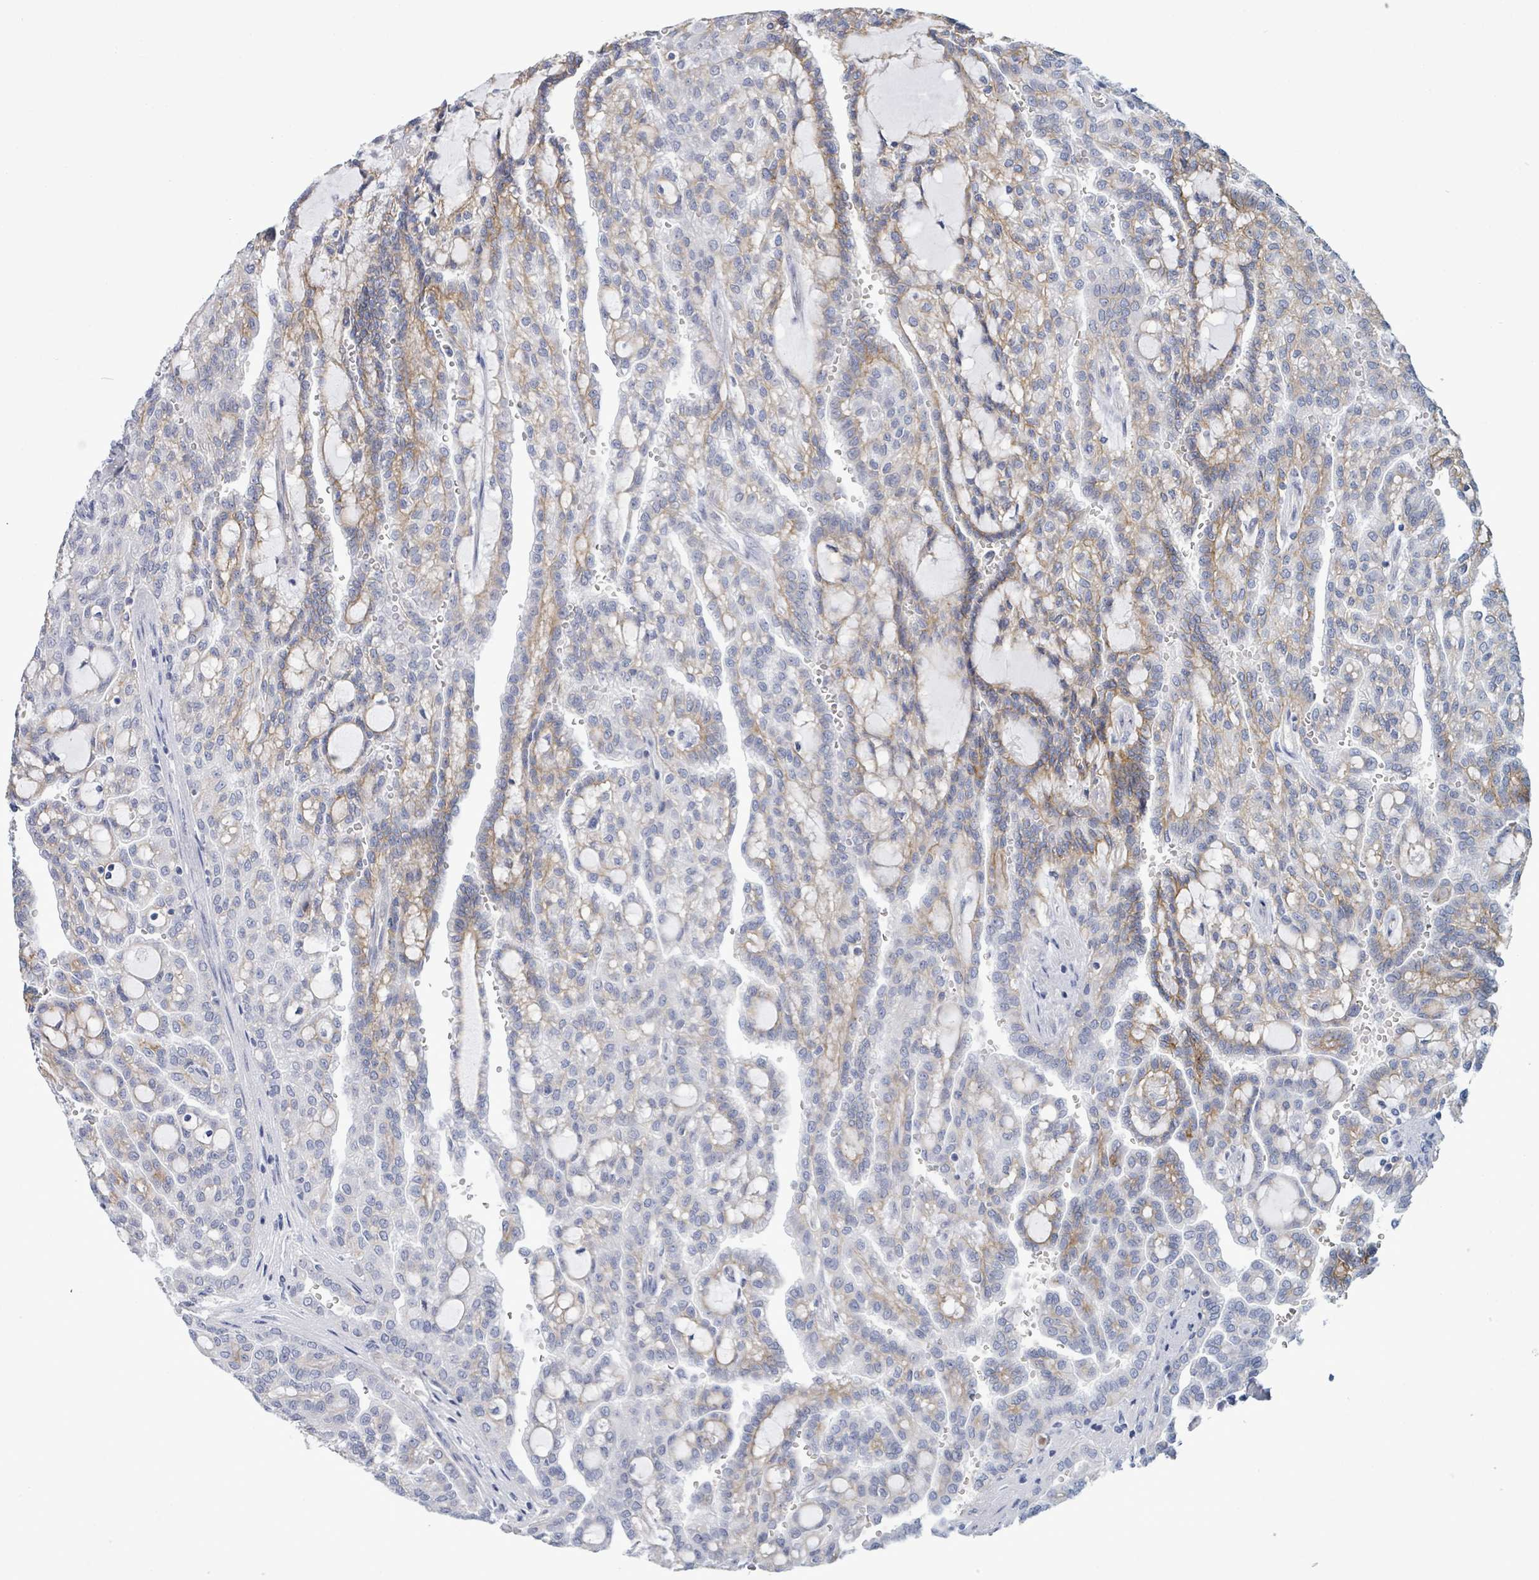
{"staining": {"intensity": "weak", "quantity": "25%-75%", "location": "cytoplasmic/membranous"}, "tissue": "renal cancer", "cell_type": "Tumor cells", "image_type": "cancer", "snomed": [{"axis": "morphology", "description": "Adenocarcinoma, NOS"}, {"axis": "topography", "description": "Kidney"}], "caption": "Human renal cancer stained with a brown dye demonstrates weak cytoplasmic/membranous positive staining in approximately 25%-75% of tumor cells.", "gene": "BSG", "patient": {"sex": "male", "age": 63}}